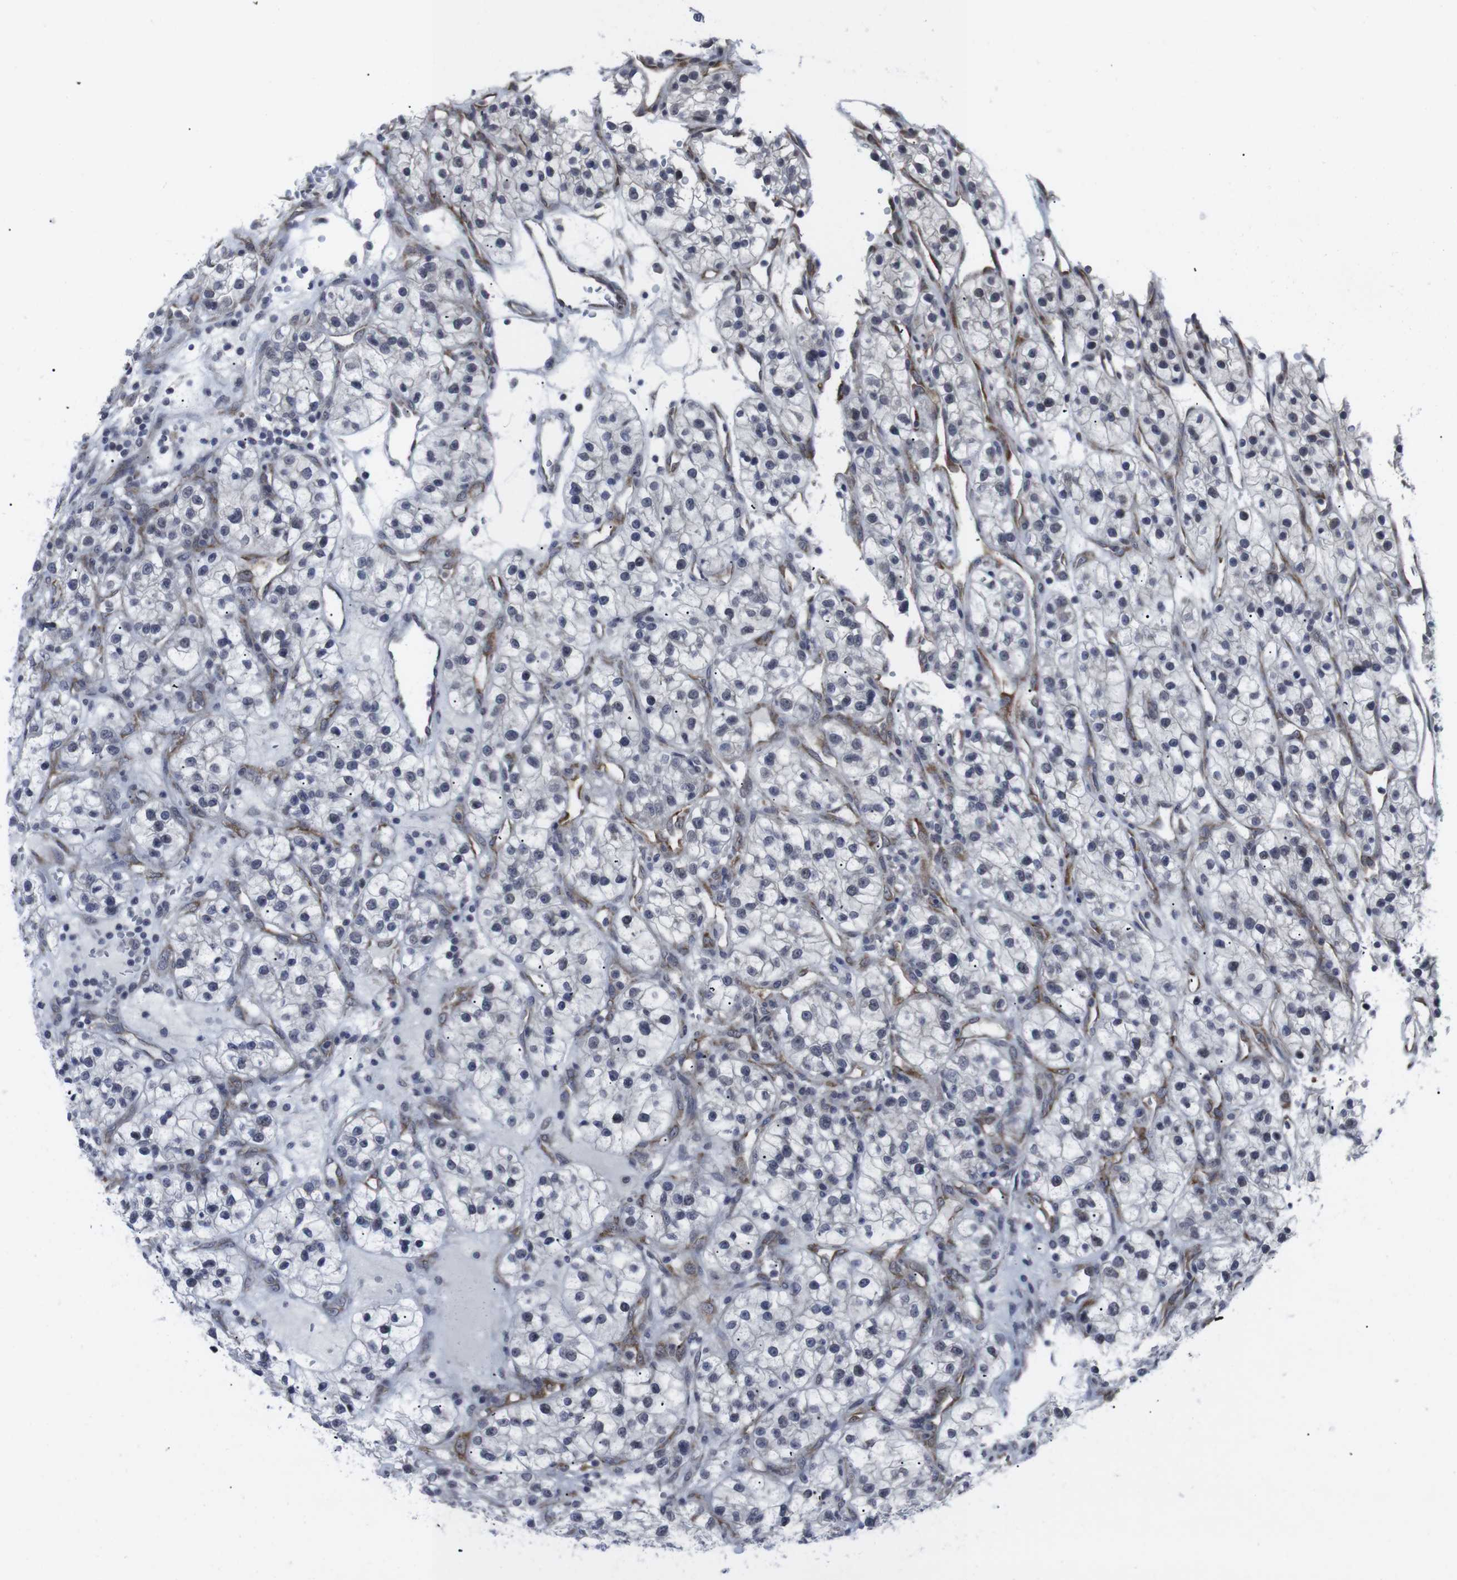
{"staining": {"intensity": "negative", "quantity": "none", "location": "none"}, "tissue": "renal cancer", "cell_type": "Tumor cells", "image_type": "cancer", "snomed": [{"axis": "morphology", "description": "Adenocarcinoma, NOS"}, {"axis": "topography", "description": "Kidney"}], "caption": "Image shows no significant protein positivity in tumor cells of renal cancer (adenocarcinoma).", "gene": "GEMIN2", "patient": {"sex": "female", "age": 57}}